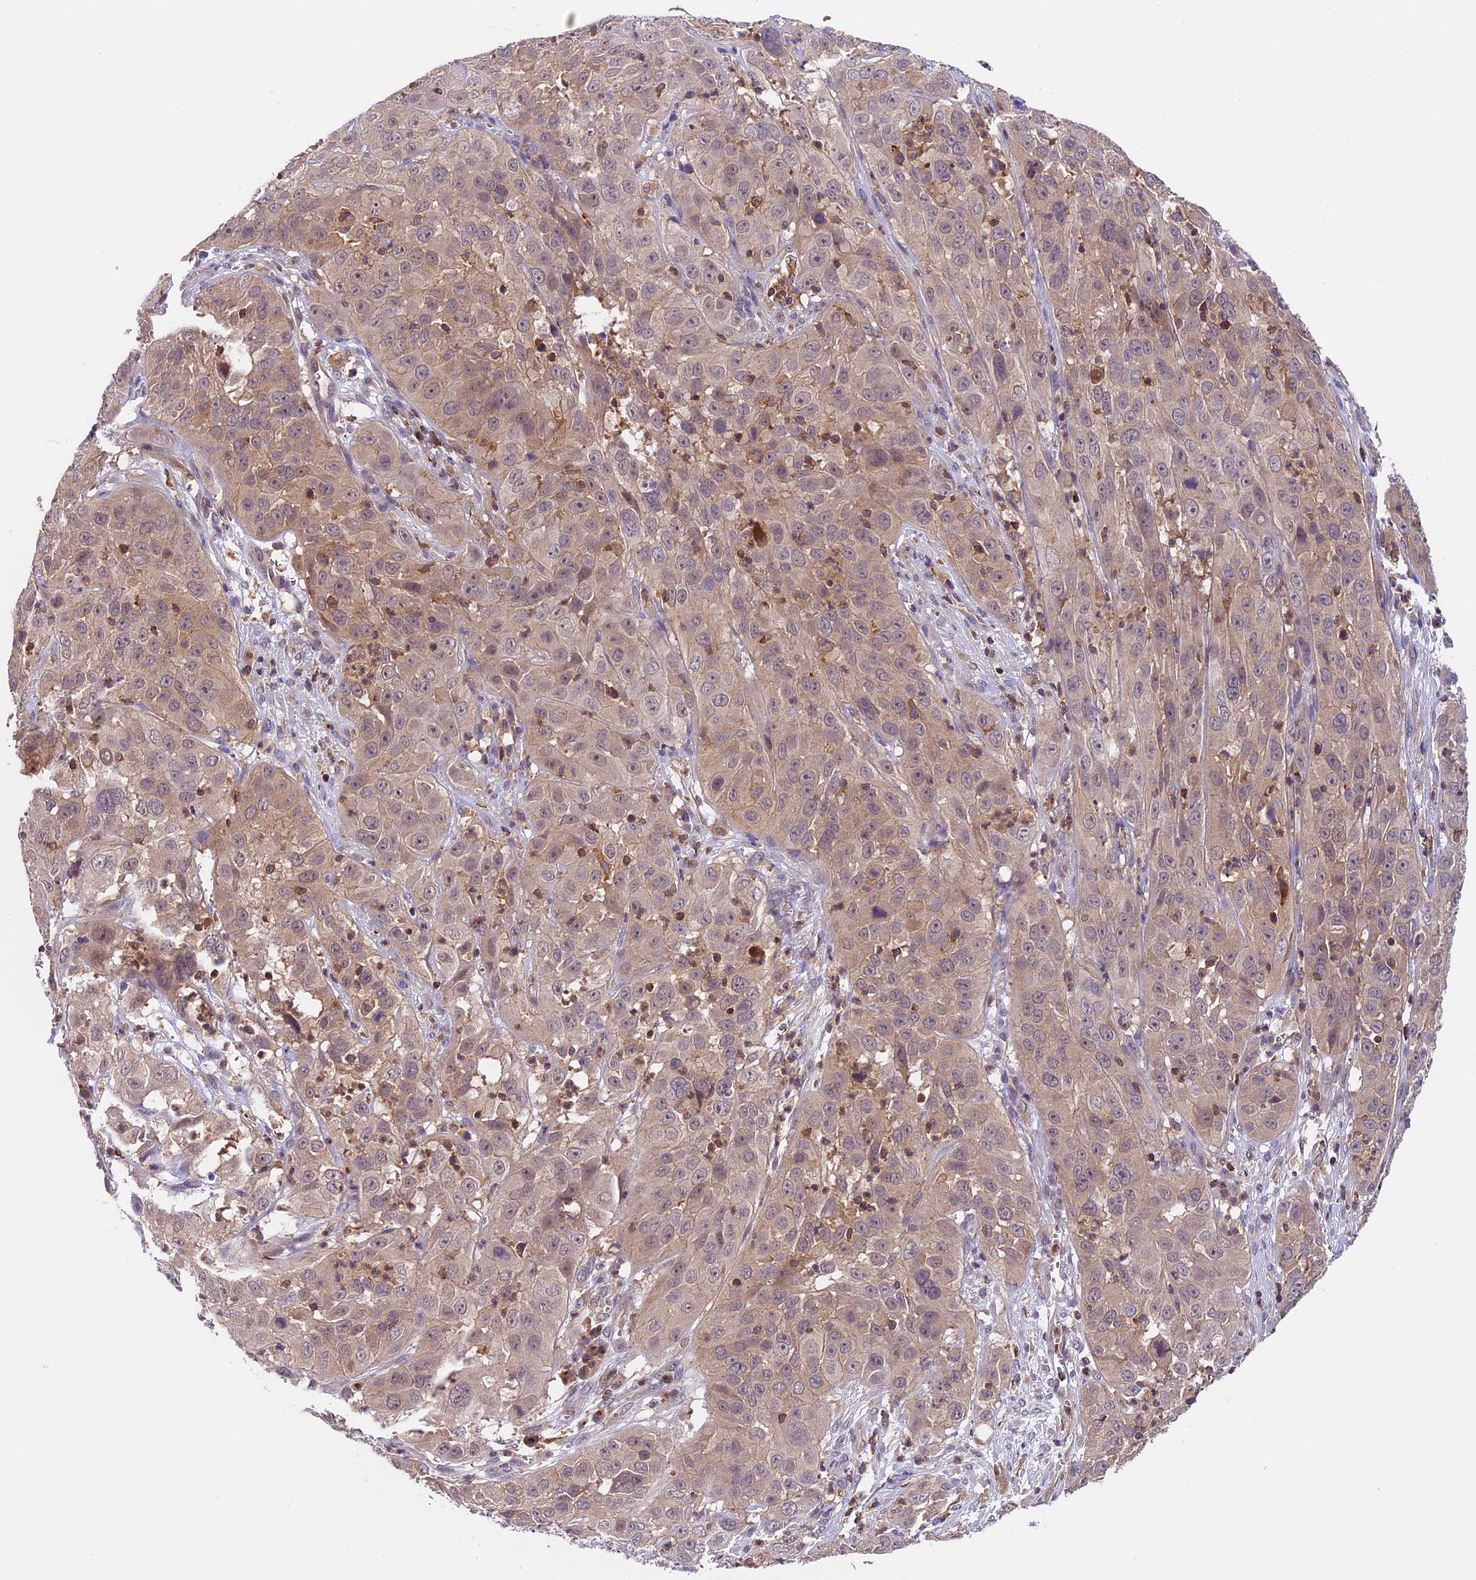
{"staining": {"intensity": "weak", "quantity": ">75%", "location": "cytoplasmic/membranous,nuclear"}, "tissue": "cervical cancer", "cell_type": "Tumor cells", "image_type": "cancer", "snomed": [{"axis": "morphology", "description": "Squamous cell carcinoma, NOS"}, {"axis": "topography", "description": "Cervix"}], "caption": "Squamous cell carcinoma (cervical) tissue shows weak cytoplasmic/membranous and nuclear staining in about >75% of tumor cells, visualized by immunohistochemistry. Nuclei are stained in blue.", "gene": "TBC1D1", "patient": {"sex": "female", "age": 32}}